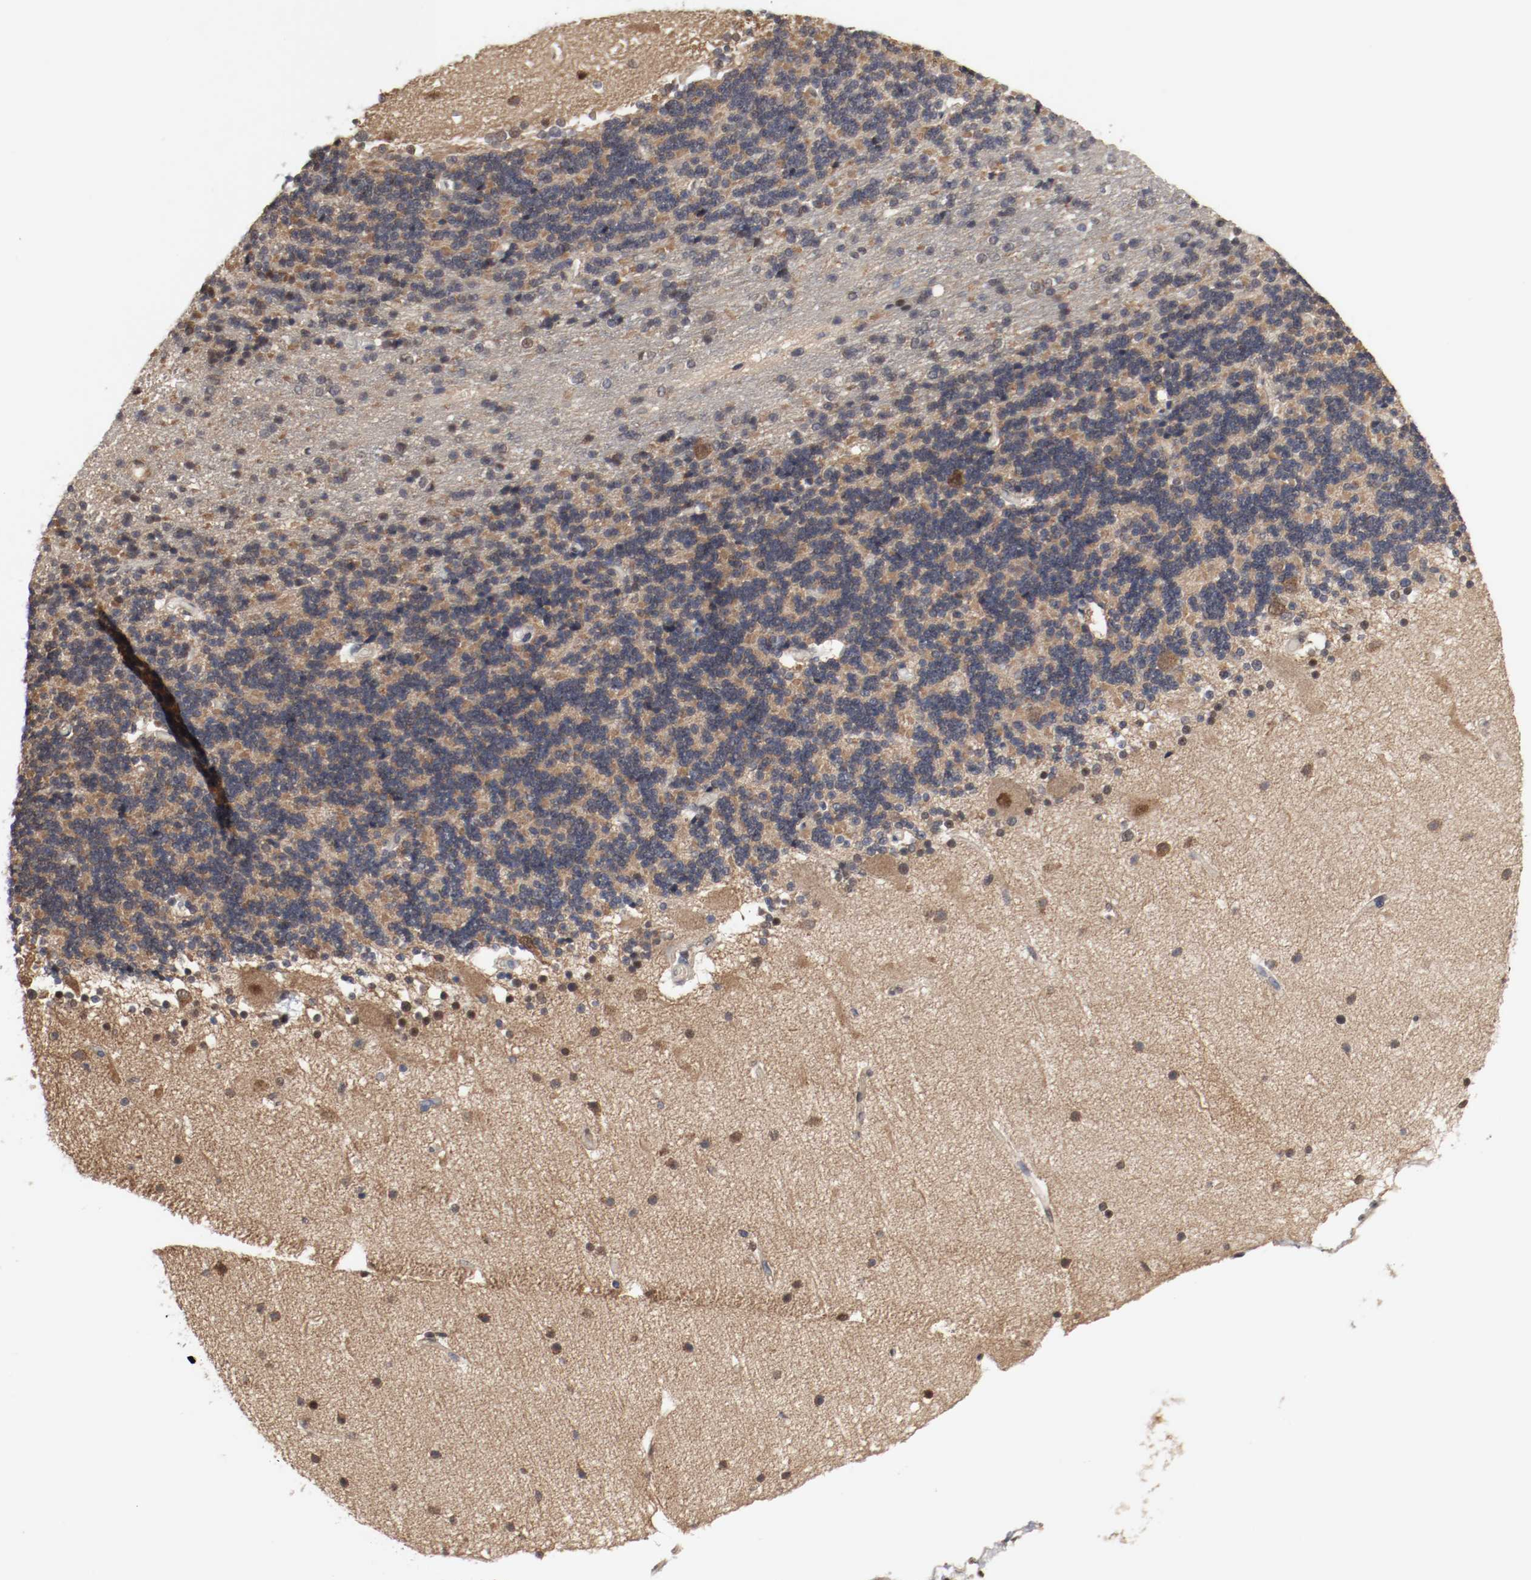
{"staining": {"intensity": "moderate", "quantity": "<25%", "location": "cytoplasmic/membranous,nuclear"}, "tissue": "cerebellum", "cell_type": "Cells in granular layer", "image_type": "normal", "snomed": [{"axis": "morphology", "description": "Normal tissue, NOS"}, {"axis": "topography", "description": "Cerebellum"}], "caption": "Unremarkable cerebellum shows moderate cytoplasmic/membranous,nuclear positivity in approximately <25% of cells in granular layer, visualized by immunohistochemistry. The staining is performed using DAB (3,3'-diaminobenzidine) brown chromogen to label protein expression. The nuclei are counter-stained blue using hematoxylin.", "gene": "AFG3L2", "patient": {"sex": "female", "age": 54}}